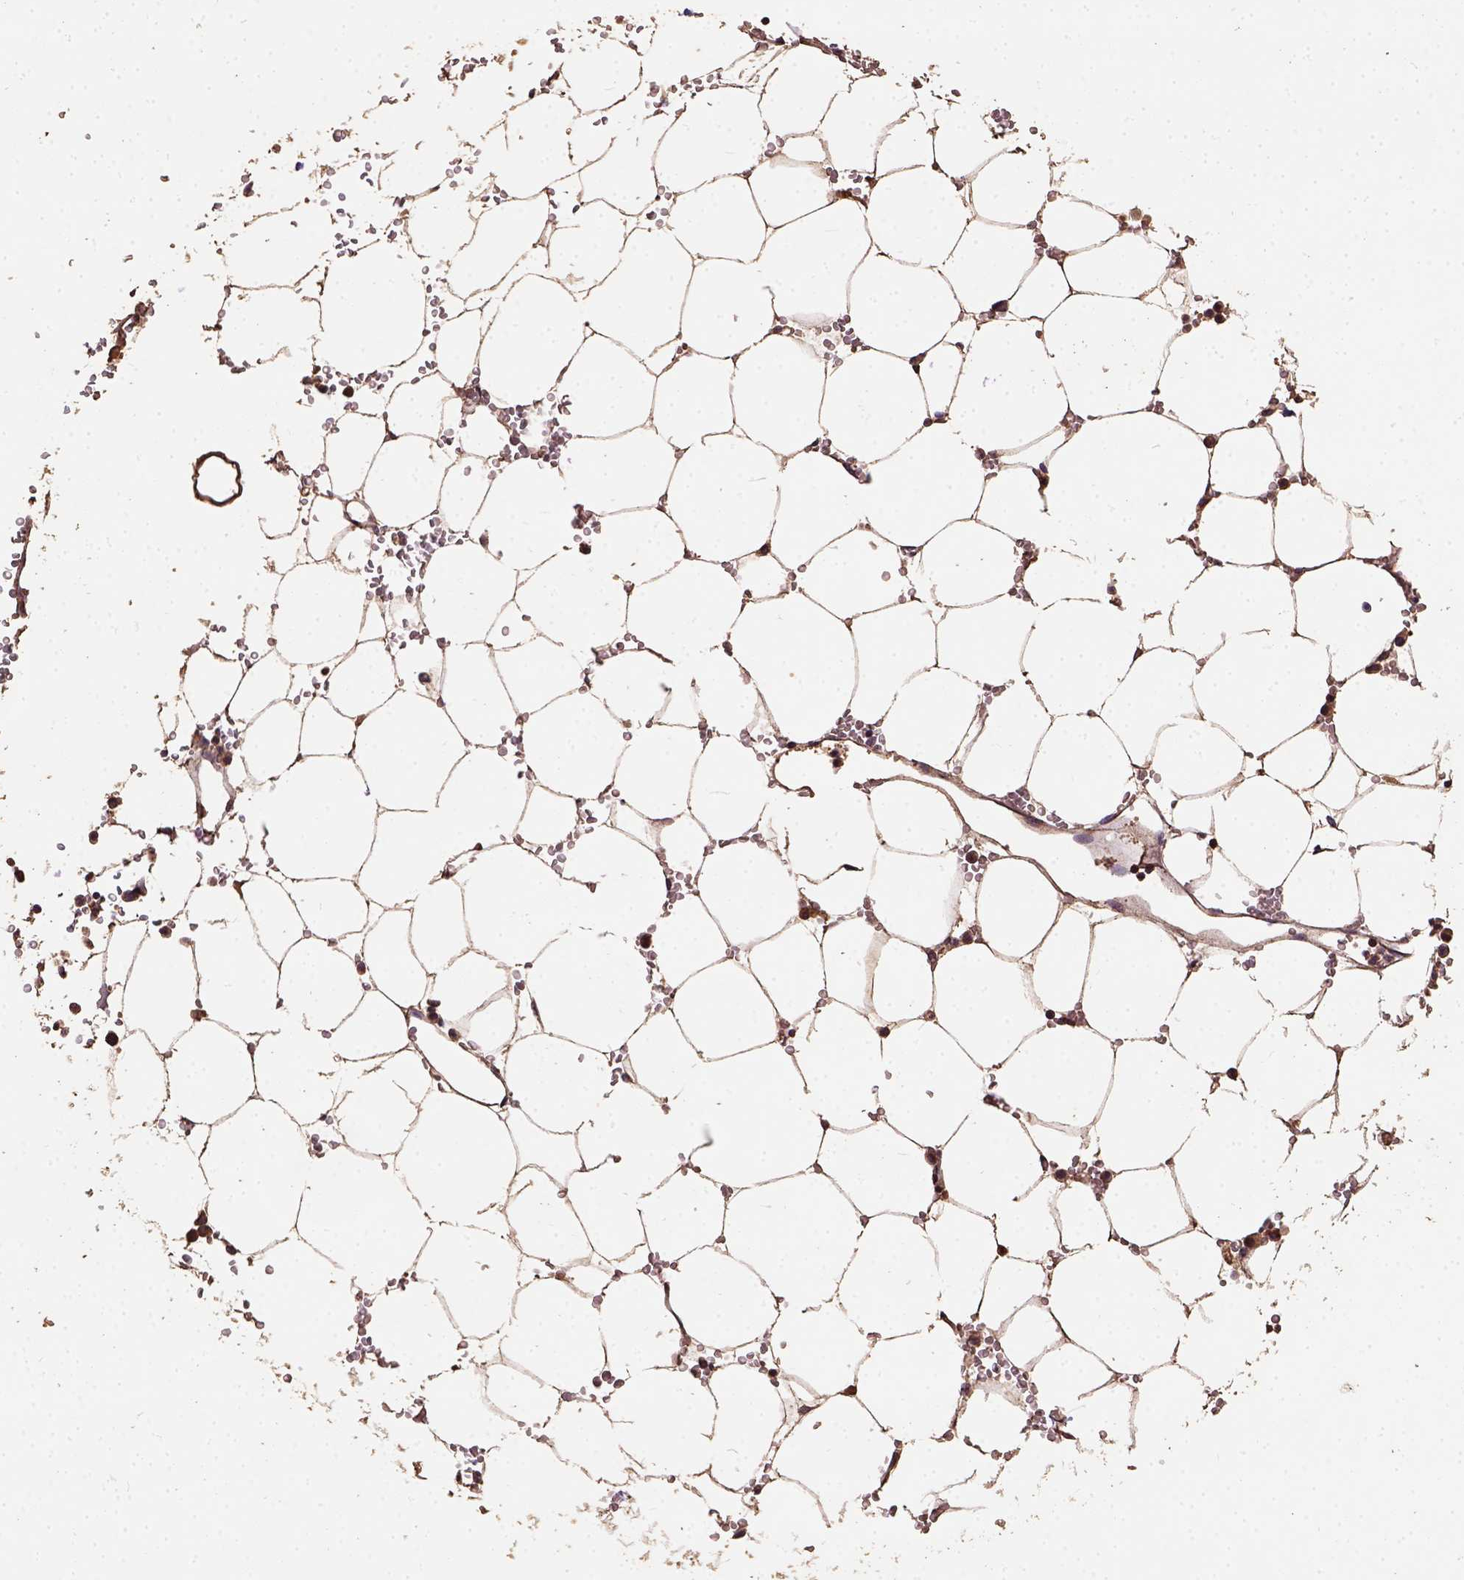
{"staining": {"intensity": "weak", "quantity": ">75%", "location": "cytoplasmic/membranous"}, "tissue": "bone marrow", "cell_type": "Hematopoietic cells", "image_type": "normal", "snomed": [{"axis": "morphology", "description": "Normal tissue, NOS"}, {"axis": "topography", "description": "Bone marrow"}], "caption": "Protein staining of benign bone marrow shows weak cytoplasmic/membranous staining in about >75% of hematopoietic cells. (brown staining indicates protein expression, while blue staining denotes nuclei).", "gene": "ATP1B3", "patient": {"sex": "female", "age": 52}}